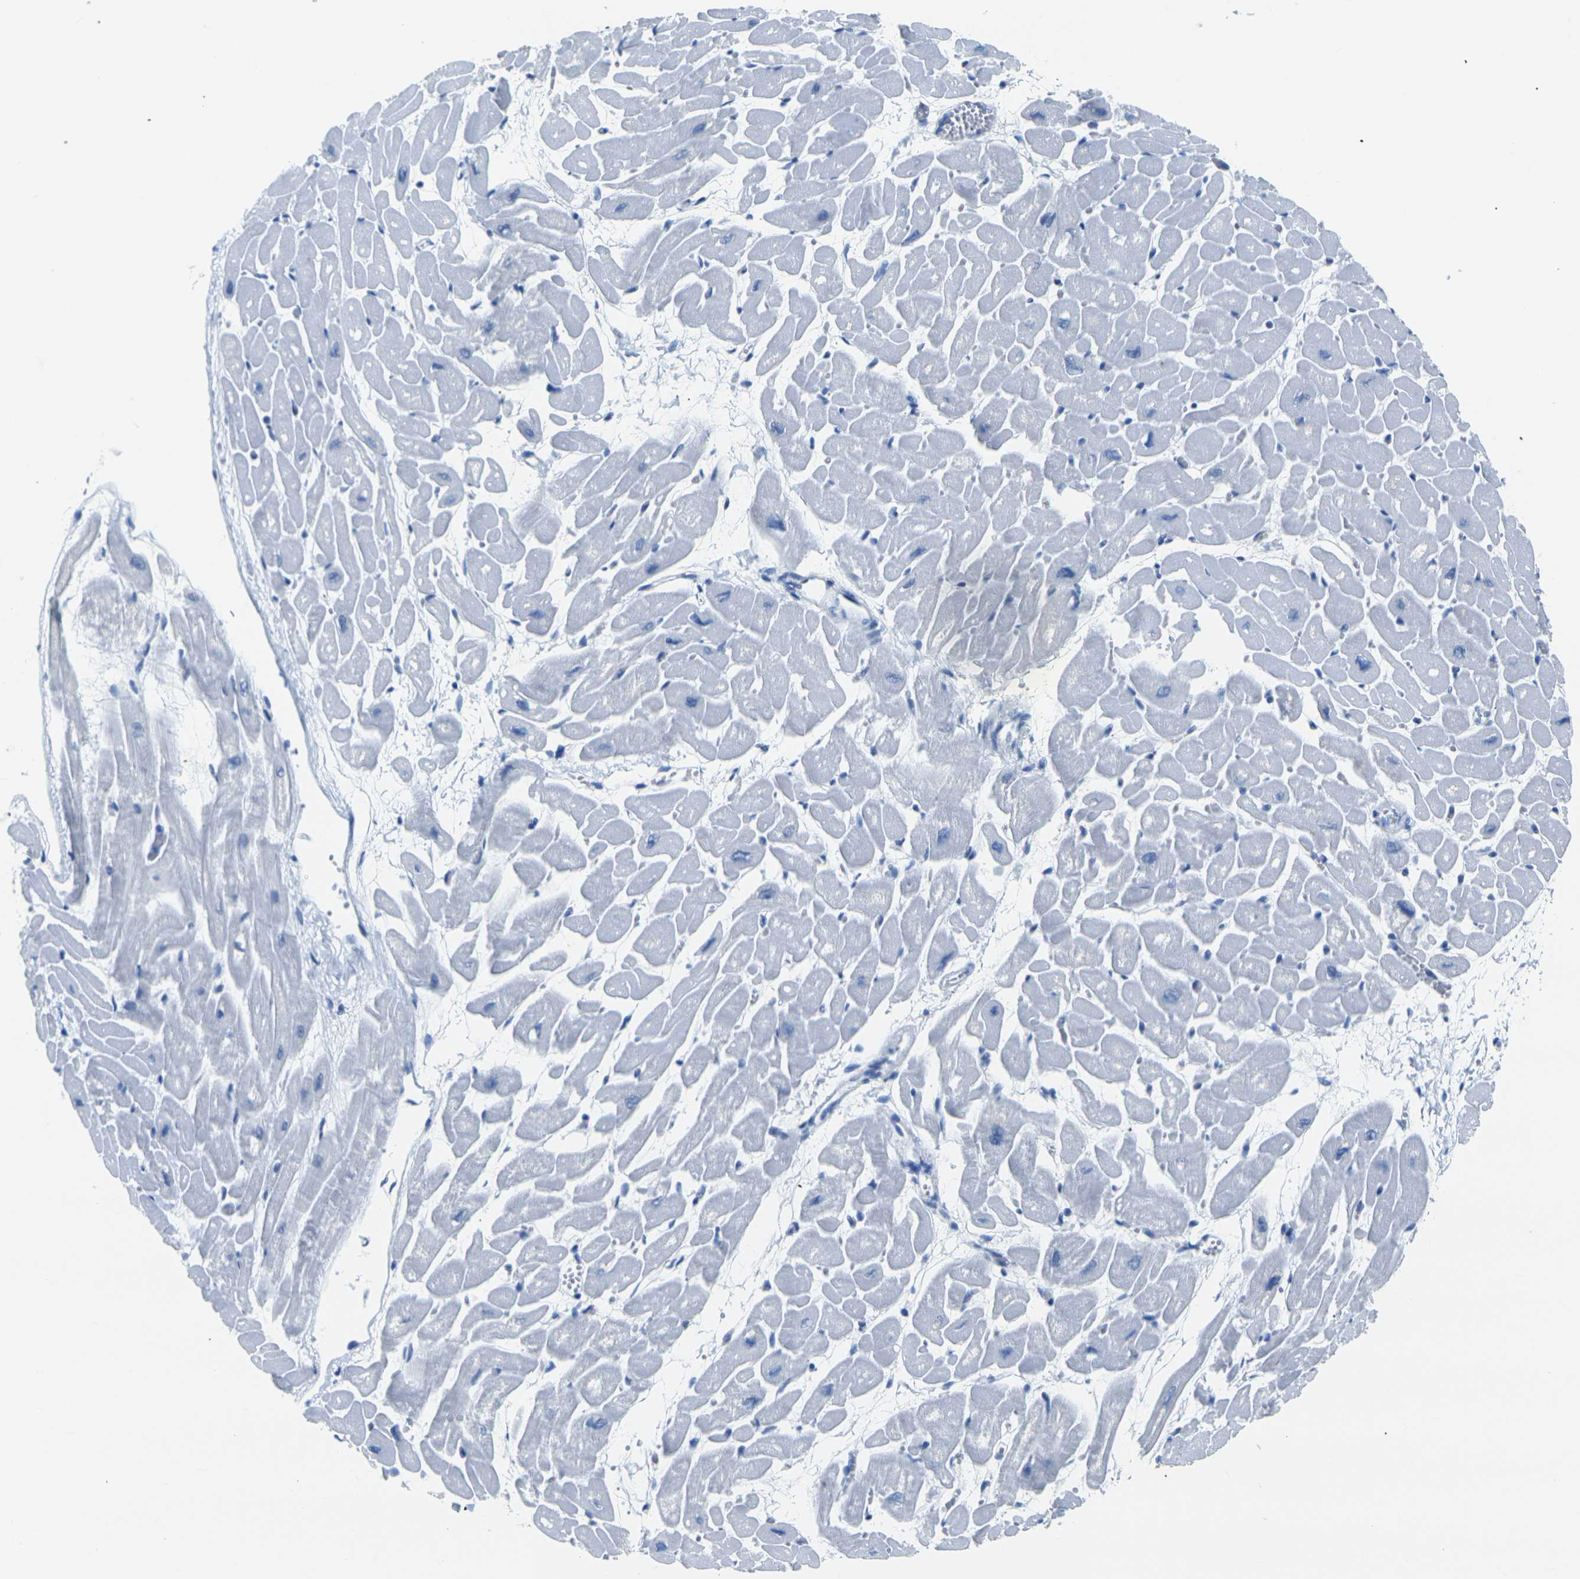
{"staining": {"intensity": "negative", "quantity": "none", "location": "none"}, "tissue": "heart muscle", "cell_type": "Cardiomyocytes", "image_type": "normal", "snomed": [{"axis": "morphology", "description": "Normal tissue, NOS"}, {"axis": "topography", "description": "Heart"}], "caption": "Immunohistochemistry (IHC) histopathology image of normal heart muscle: human heart muscle stained with DAB demonstrates no significant protein expression in cardiomyocytes.", "gene": "CLDN7", "patient": {"sex": "male", "age": 45}}